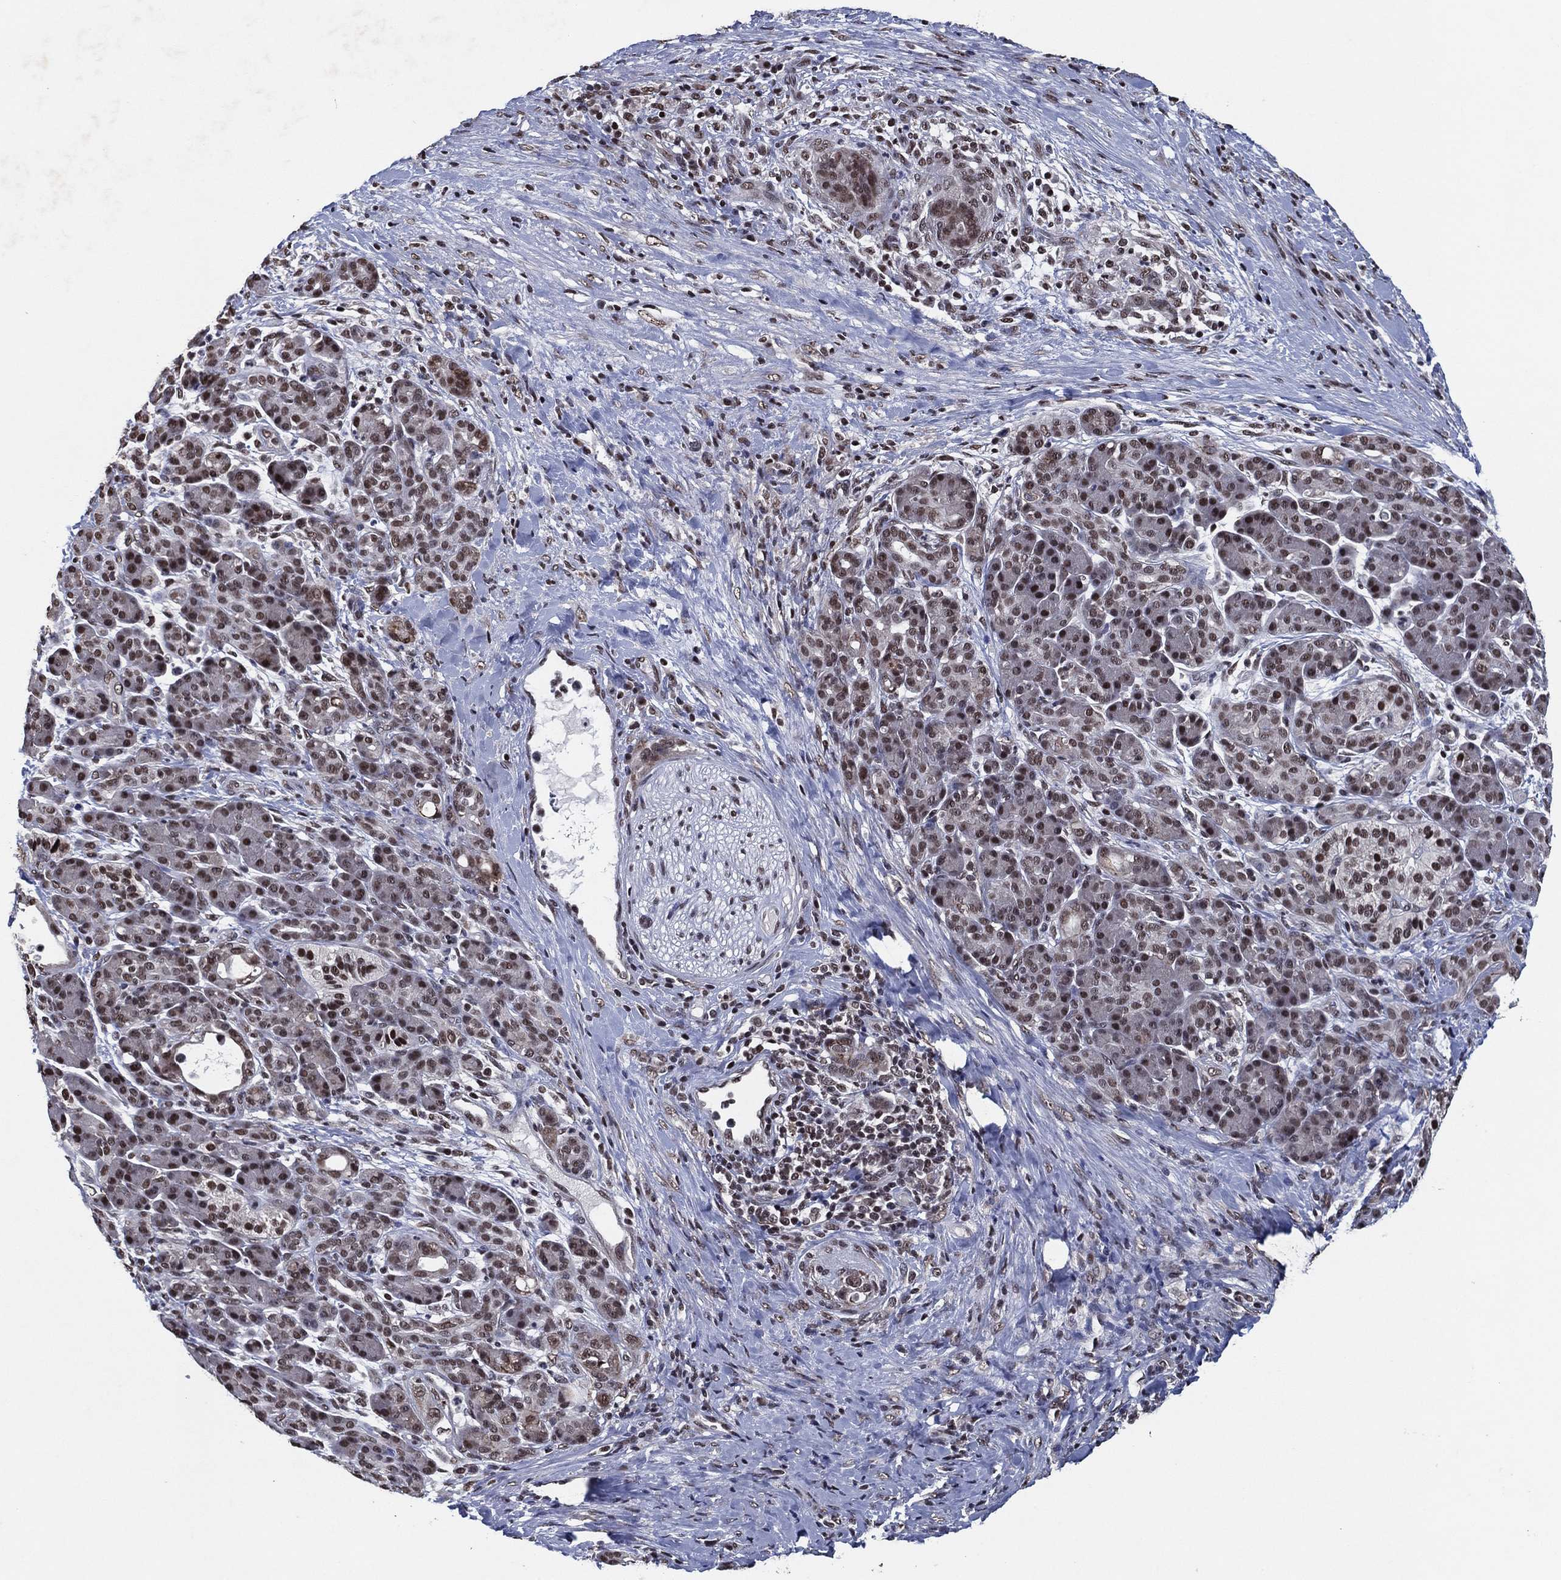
{"staining": {"intensity": "moderate", "quantity": "25%-75%", "location": "nuclear"}, "tissue": "pancreatic cancer", "cell_type": "Tumor cells", "image_type": "cancer", "snomed": [{"axis": "morphology", "description": "Adenocarcinoma, NOS"}, {"axis": "topography", "description": "Pancreas"}], "caption": "Immunohistochemical staining of pancreatic cancer (adenocarcinoma) reveals medium levels of moderate nuclear expression in approximately 25%-75% of tumor cells. Using DAB (3,3'-diaminobenzidine) (brown) and hematoxylin (blue) stains, captured at high magnification using brightfield microscopy.", "gene": "ZBTB42", "patient": {"sex": "male", "age": 44}}